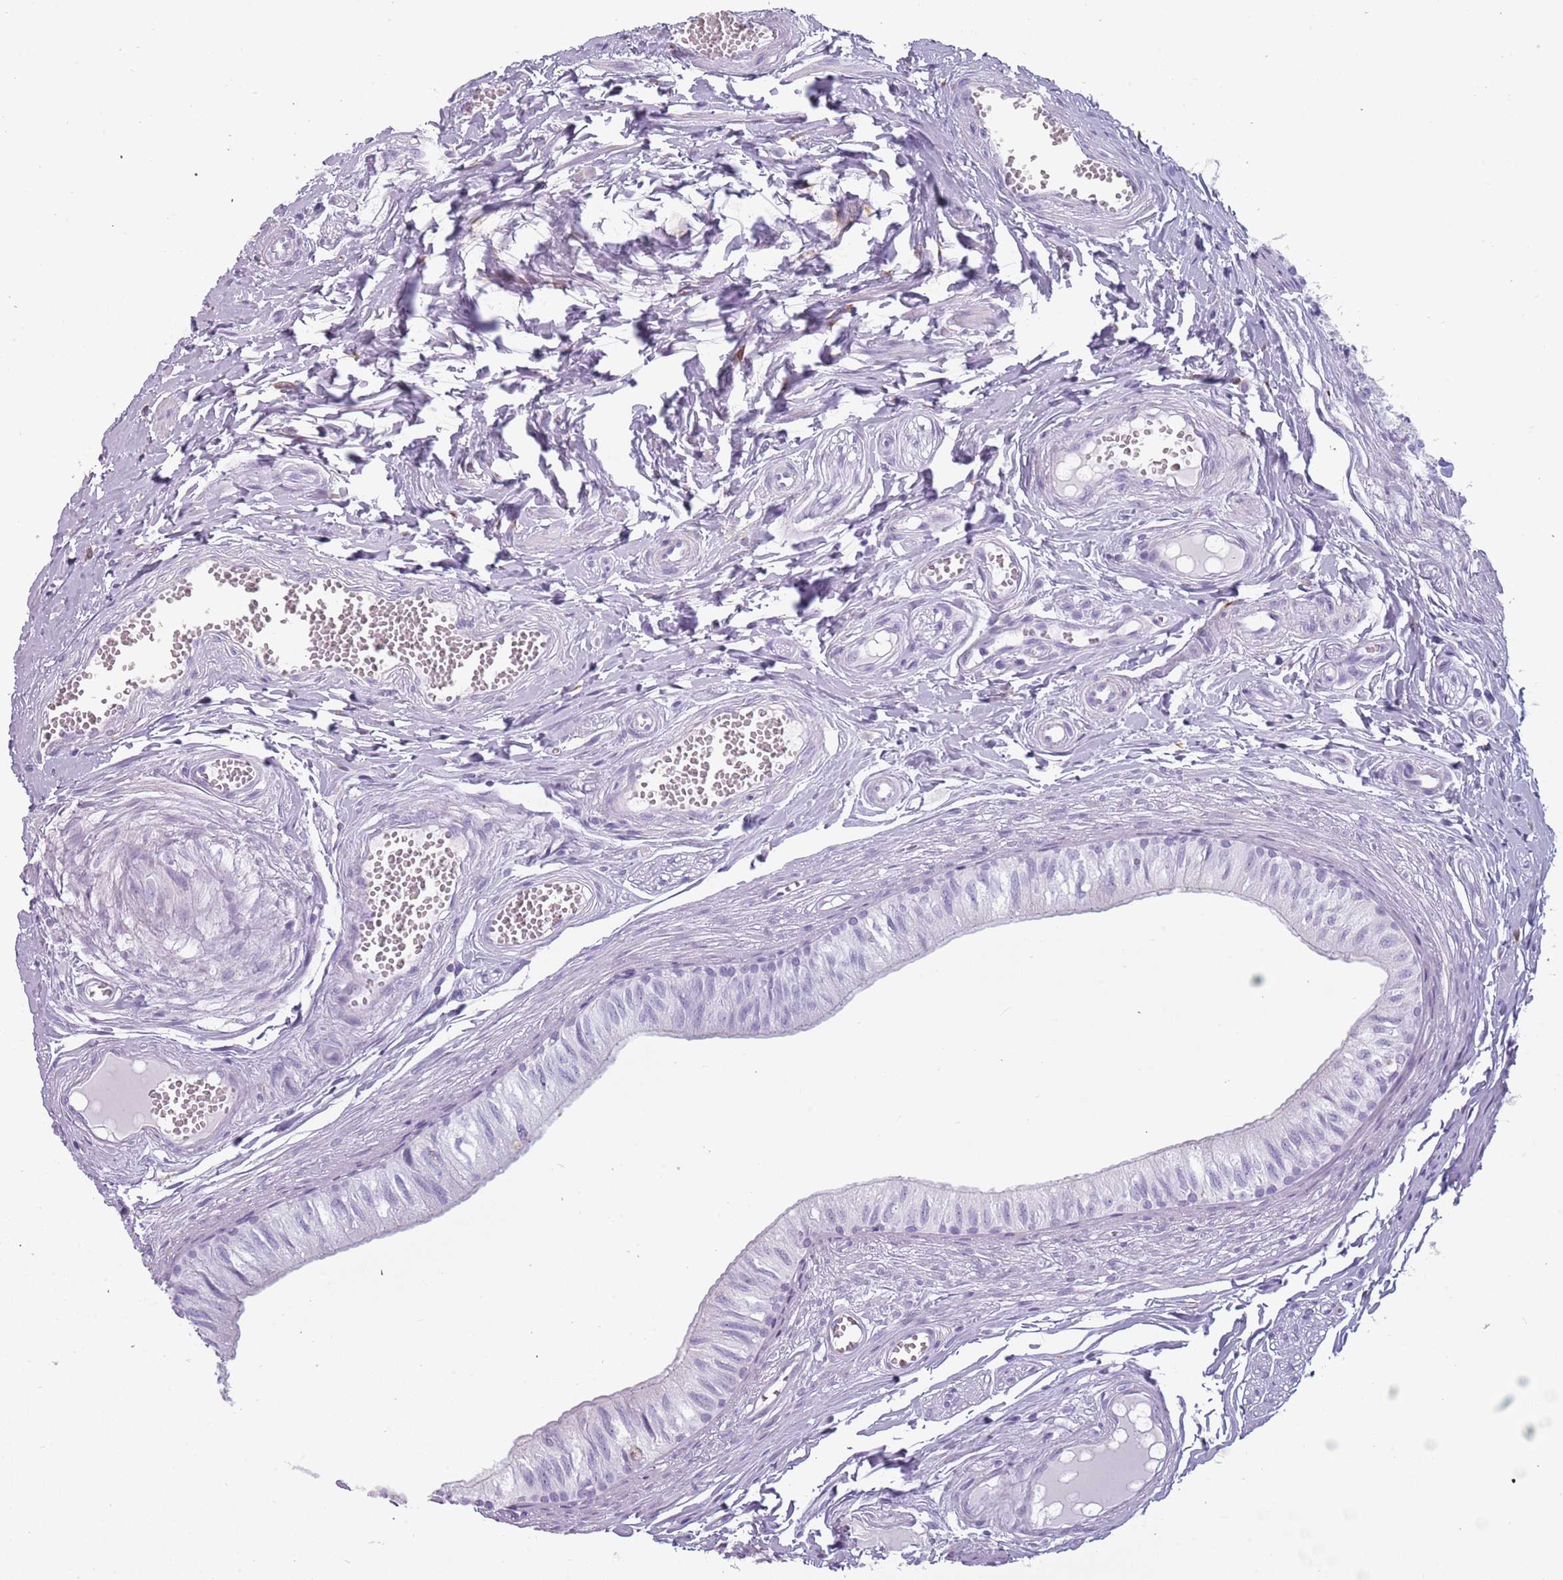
{"staining": {"intensity": "negative", "quantity": "none", "location": "none"}, "tissue": "epididymis", "cell_type": "Glandular cells", "image_type": "normal", "snomed": [{"axis": "morphology", "description": "Normal tissue, NOS"}, {"axis": "topography", "description": "Epididymis"}], "caption": "IHC histopathology image of benign epididymis: epididymis stained with DAB displays no significant protein expression in glandular cells. (DAB immunohistochemistry visualized using brightfield microscopy, high magnification).", "gene": "COLEC12", "patient": {"sex": "male", "age": 37}}